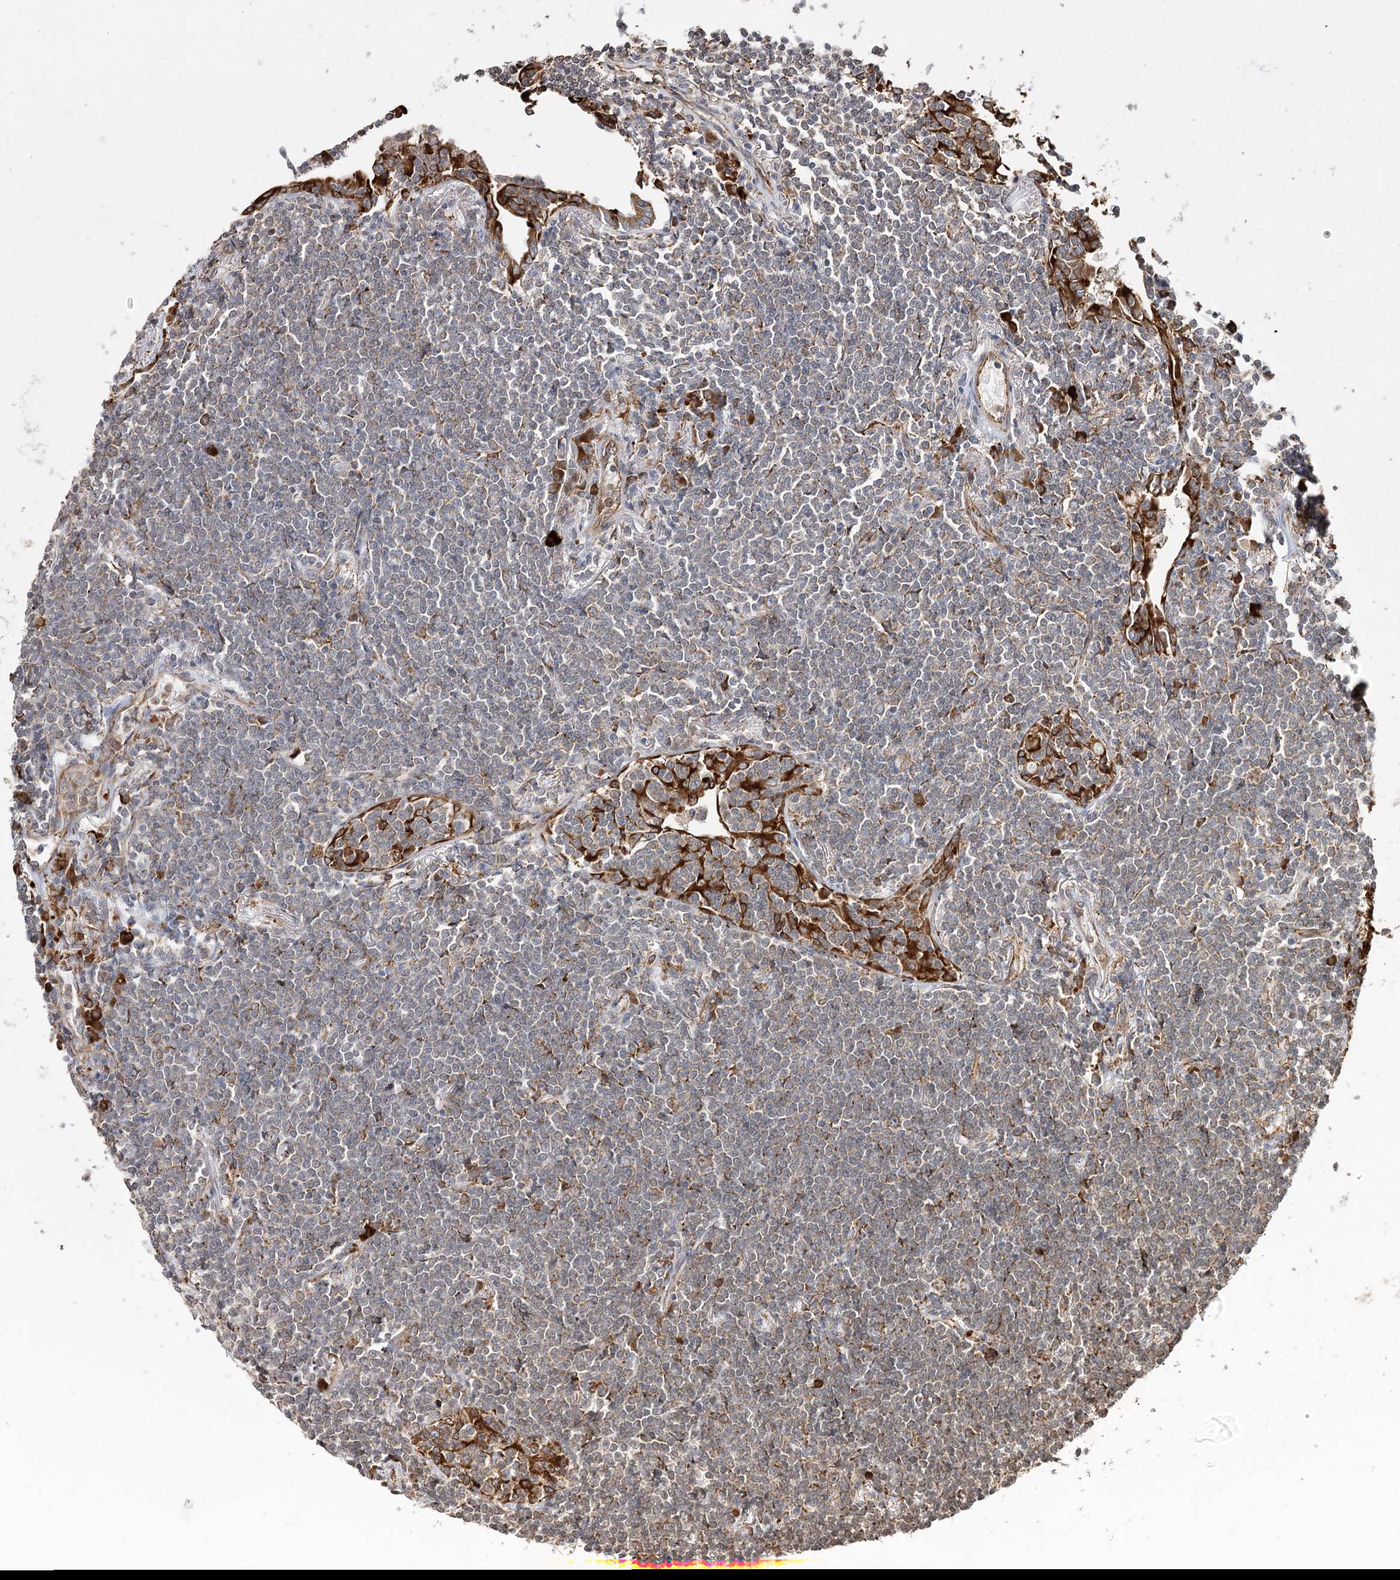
{"staining": {"intensity": "weak", "quantity": "<25%", "location": "cytoplasmic/membranous"}, "tissue": "lymphoma", "cell_type": "Tumor cells", "image_type": "cancer", "snomed": [{"axis": "morphology", "description": "Malignant lymphoma, non-Hodgkin's type, Low grade"}, {"axis": "topography", "description": "Lung"}], "caption": "High magnification brightfield microscopy of low-grade malignant lymphoma, non-Hodgkin's type stained with DAB (brown) and counterstained with hematoxylin (blue): tumor cells show no significant positivity. (DAB (3,3'-diaminobenzidine) immunohistochemistry (IHC) visualized using brightfield microscopy, high magnification).", "gene": "DNAJB14", "patient": {"sex": "female", "age": 71}}